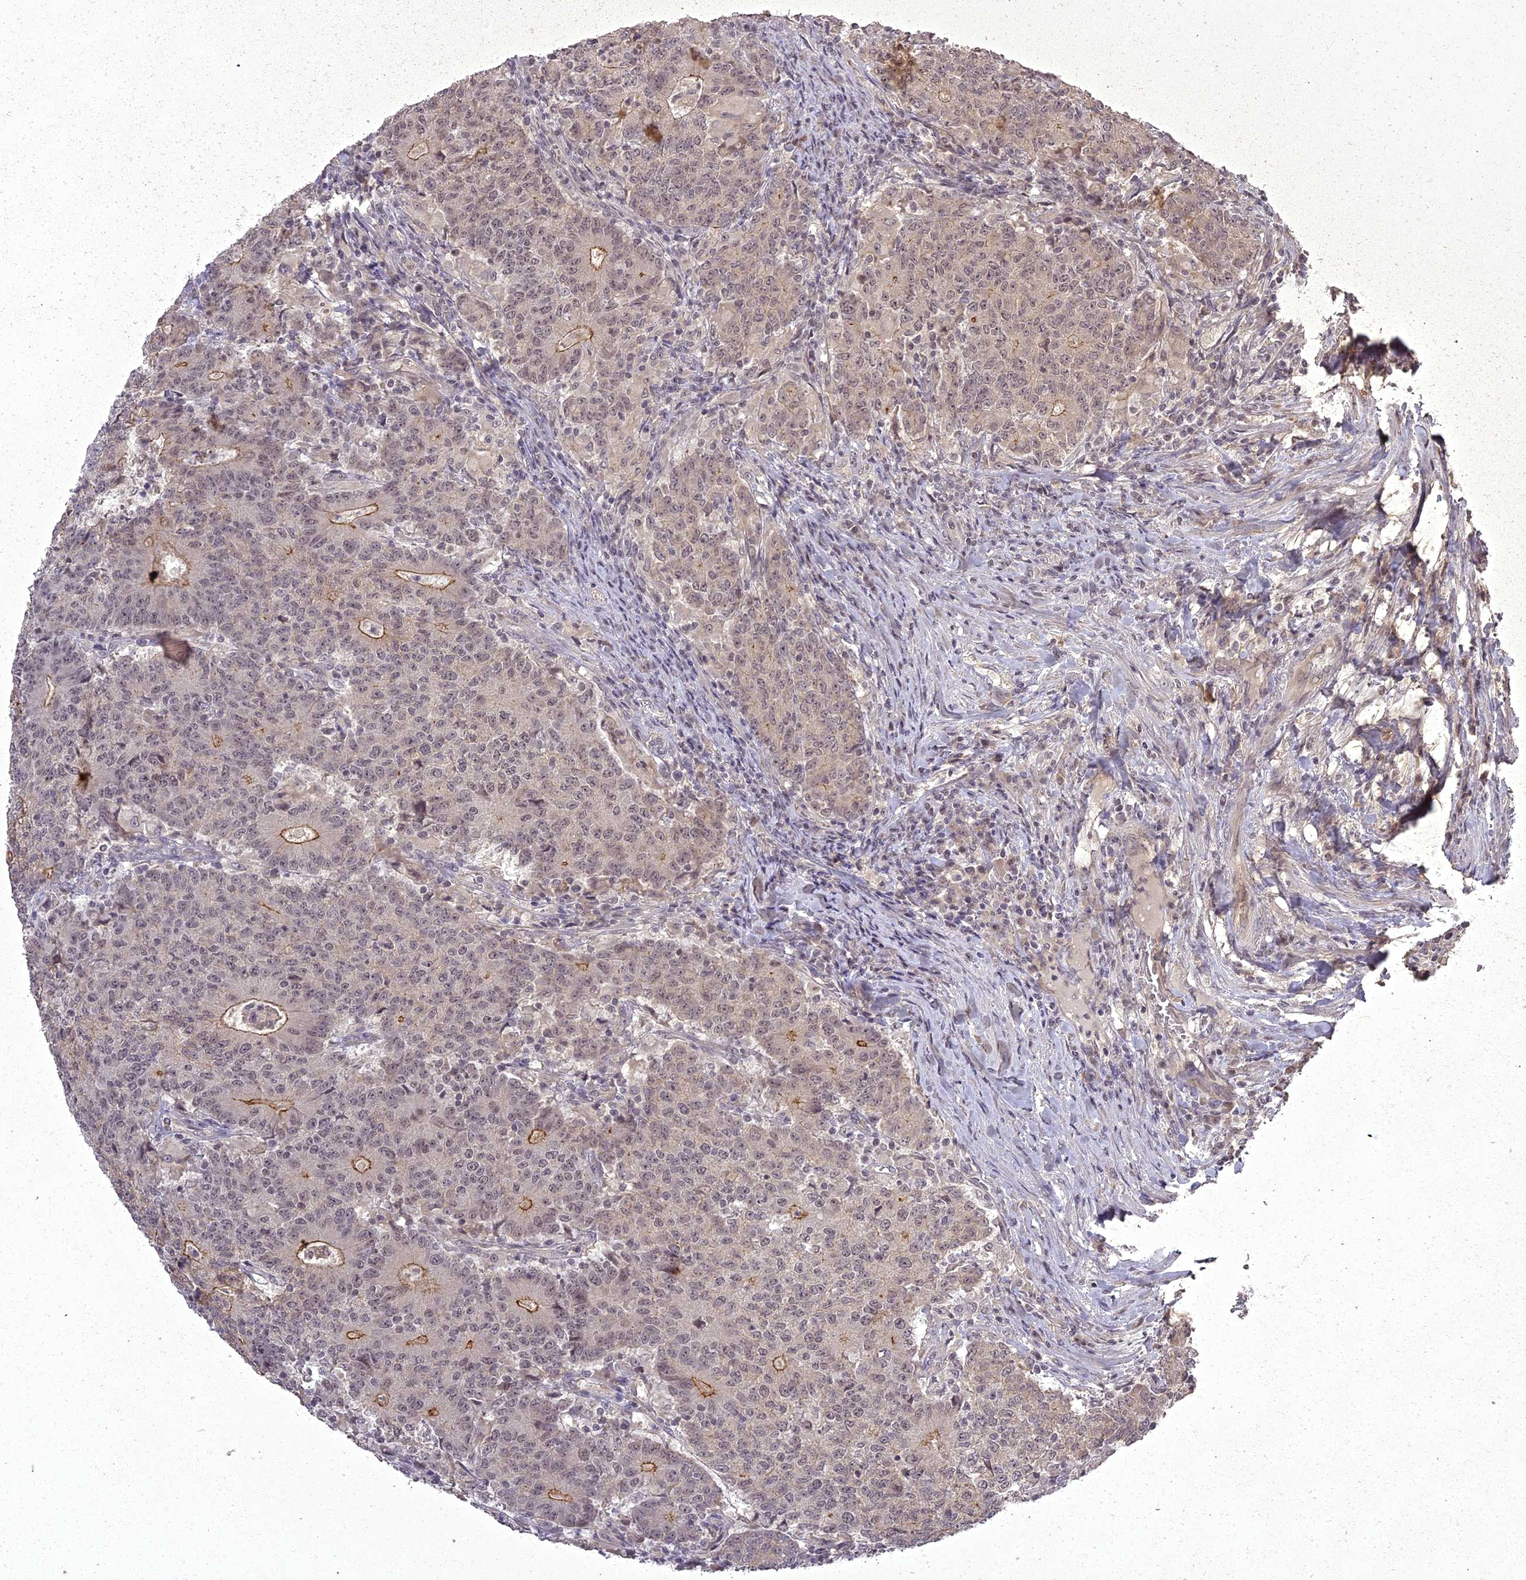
{"staining": {"intensity": "moderate", "quantity": "25%-75%", "location": "cytoplasmic/membranous"}, "tissue": "colorectal cancer", "cell_type": "Tumor cells", "image_type": "cancer", "snomed": [{"axis": "morphology", "description": "Adenocarcinoma, NOS"}, {"axis": "topography", "description": "Colon"}], "caption": "The photomicrograph reveals immunohistochemical staining of colorectal adenocarcinoma. There is moderate cytoplasmic/membranous staining is identified in approximately 25%-75% of tumor cells.", "gene": "ING5", "patient": {"sex": "female", "age": 75}}